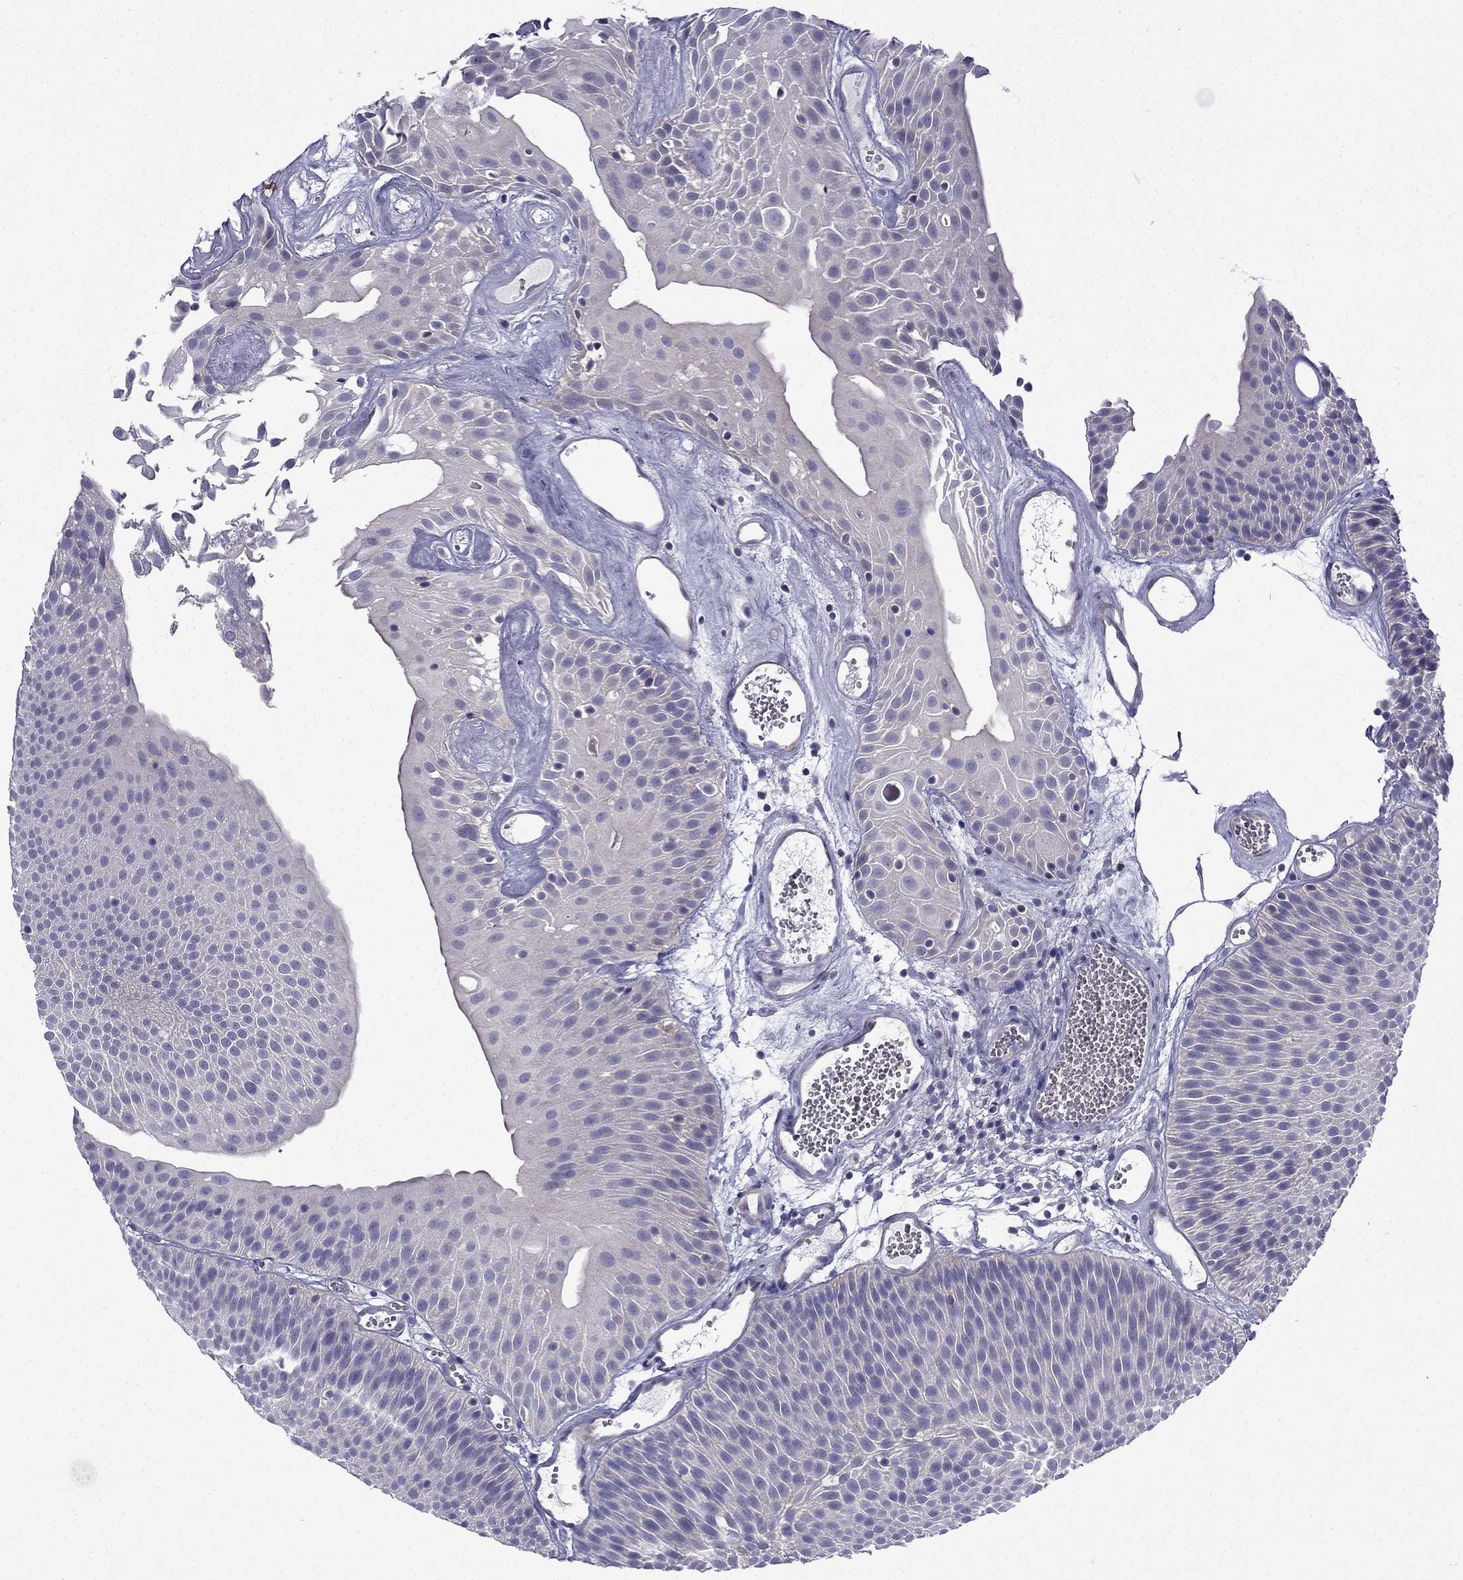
{"staining": {"intensity": "negative", "quantity": "none", "location": "none"}, "tissue": "urothelial cancer", "cell_type": "Tumor cells", "image_type": "cancer", "snomed": [{"axis": "morphology", "description": "Urothelial carcinoma, Low grade"}, {"axis": "topography", "description": "Urinary bladder"}], "caption": "Human urothelial cancer stained for a protein using IHC exhibits no staining in tumor cells.", "gene": "GJA8", "patient": {"sex": "male", "age": 52}}